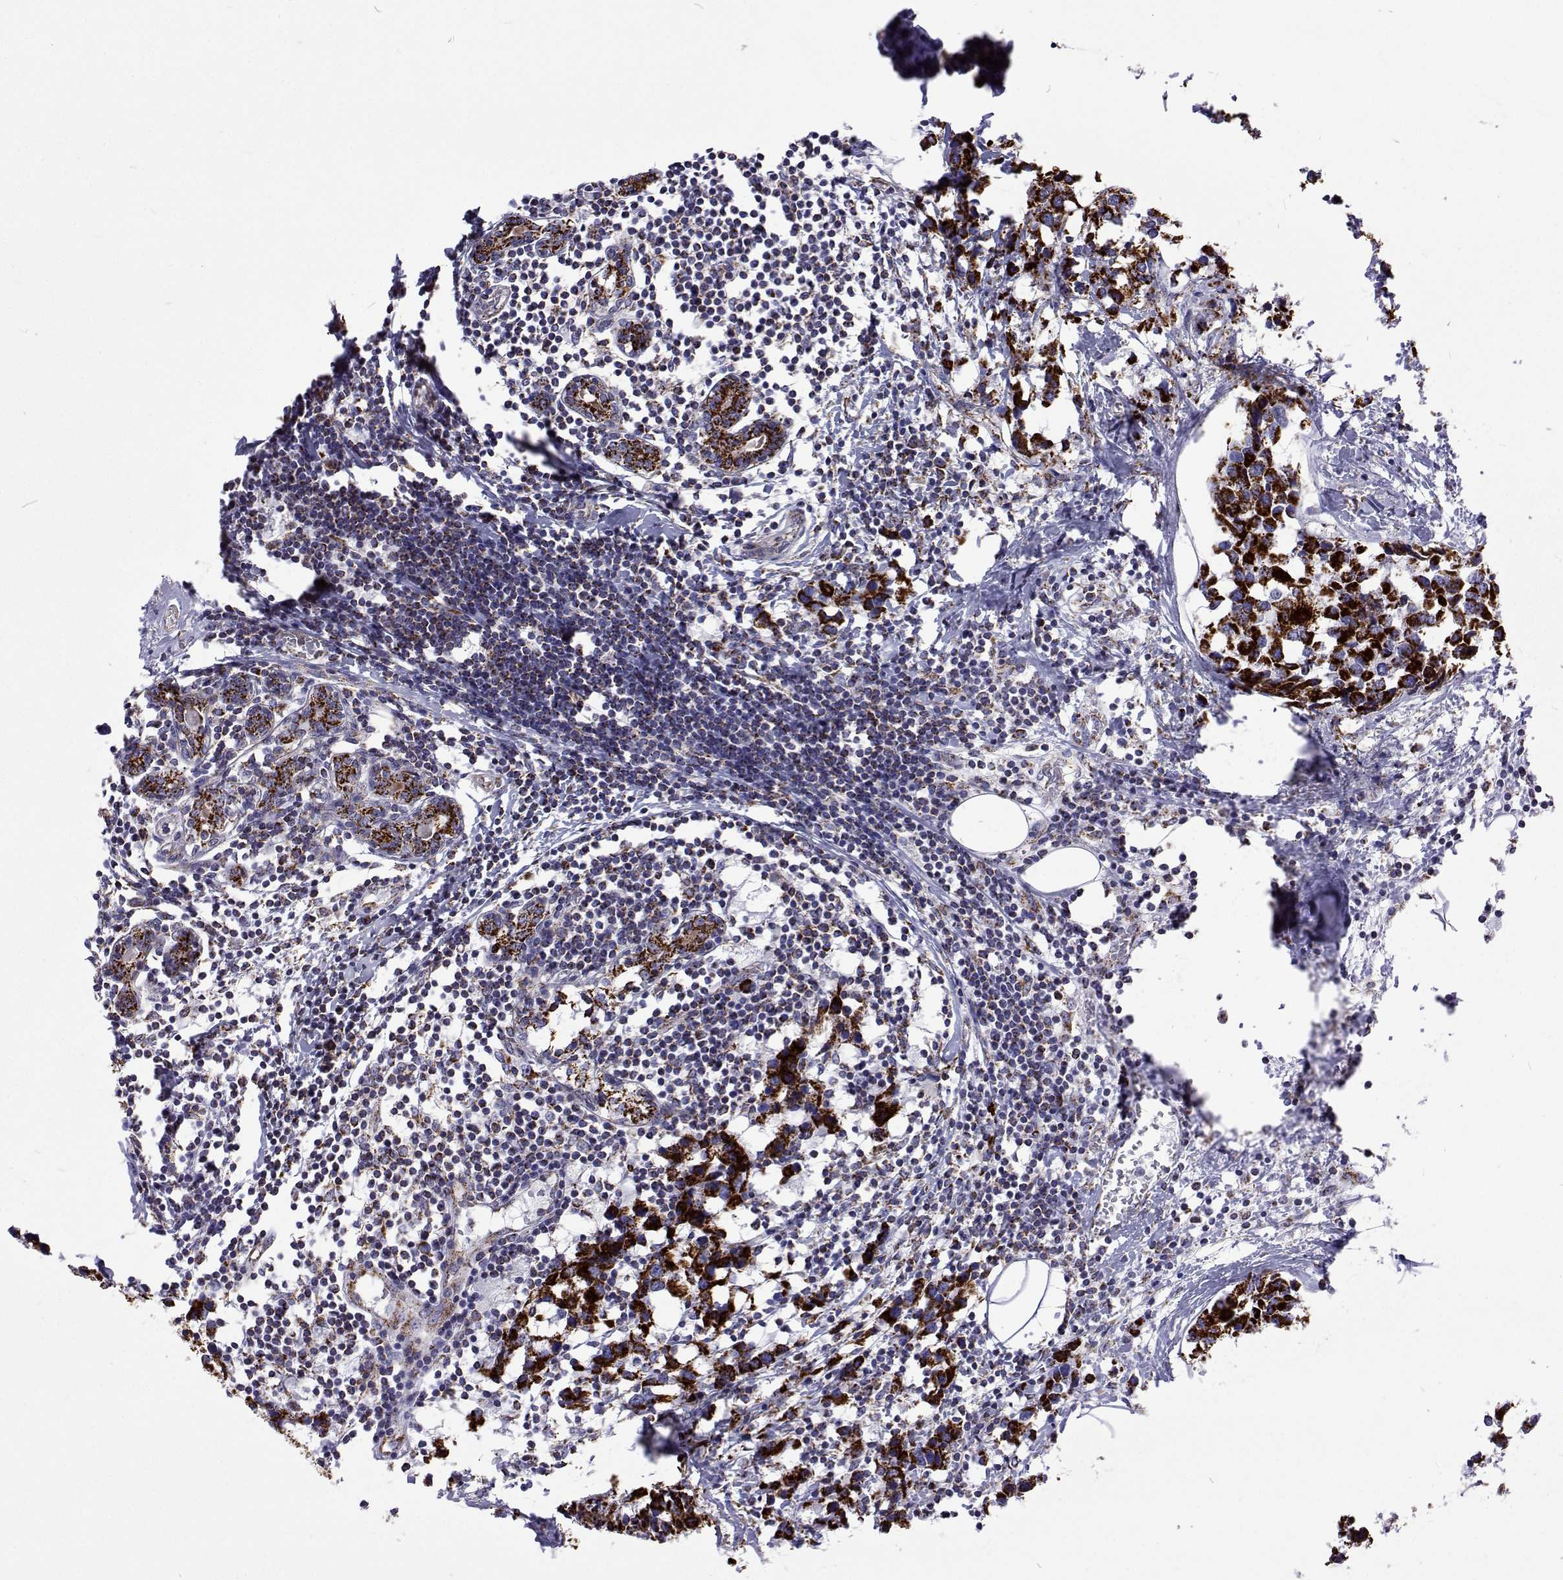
{"staining": {"intensity": "strong", "quantity": ">75%", "location": "cytoplasmic/membranous"}, "tissue": "breast cancer", "cell_type": "Tumor cells", "image_type": "cancer", "snomed": [{"axis": "morphology", "description": "Lobular carcinoma"}, {"axis": "topography", "description": "Breast"}], "caption": "A brown stain labels strong cytoplasmic/membranous positivity of a protein in human breast cancer tumor cells.", "gene": "MCCC2", "patient": {"sex": "female", "age": 59}}